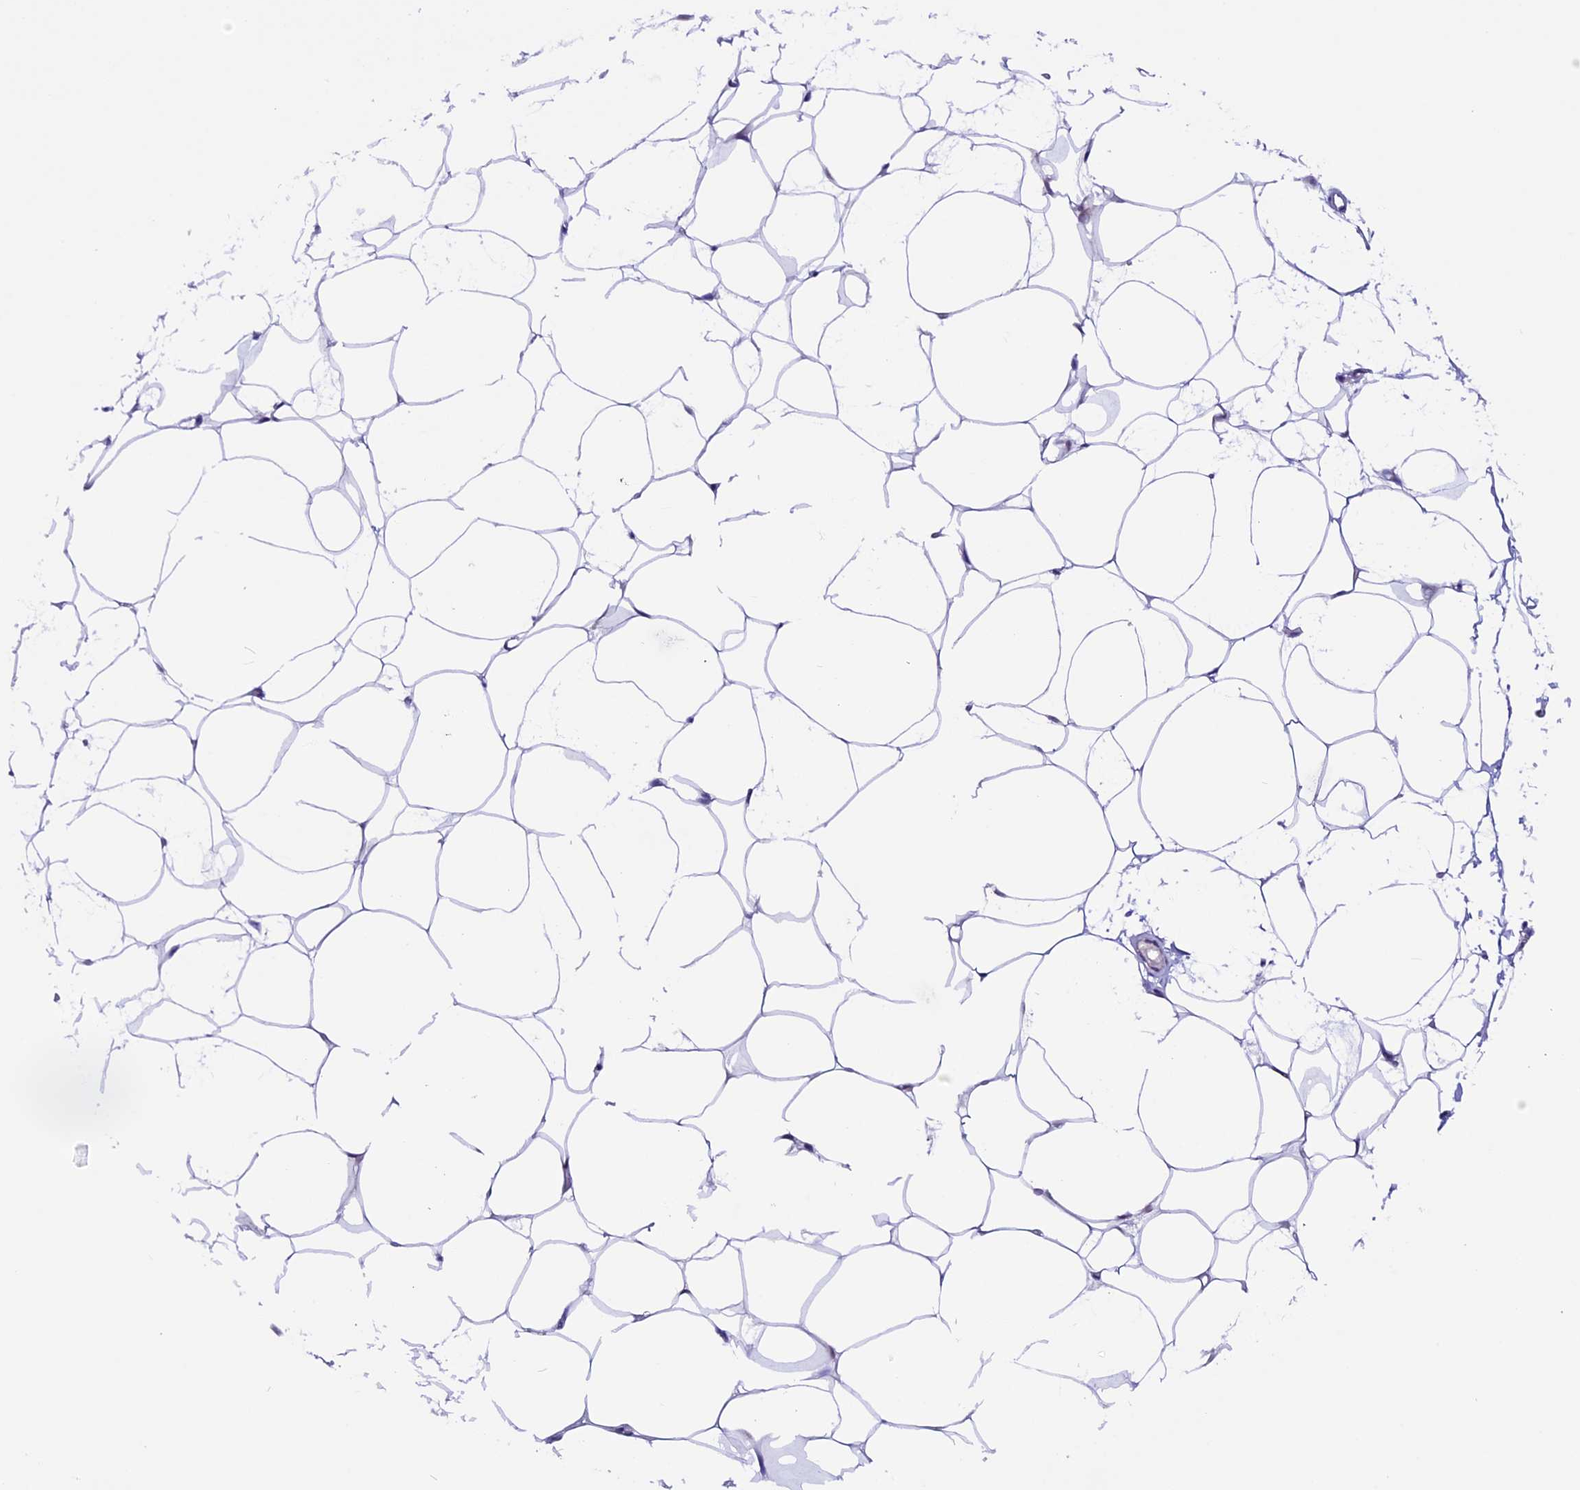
{"staining": {"intensity": "negative", "quantity": "none", "location": "none"}, "tissue": "adipose tissue", "cell_type": "Adipocytes", "image_type": "normal", "snomed": [{"axis": "morphology", "description": "Normal tissue, NOS"}, {"axis": "topography", "description": "Breast"}], "caption": "Adipose tissue was stained to show a protein in brown. There is no significant positivity in adipocytes. Brightfield microscopy of immunohistochemistry stained with DAB (brown) and hematoxylin (blue), captured at high magnification.", "gene": "XKR7", "patient": {"sex": "female", "age": 23}}